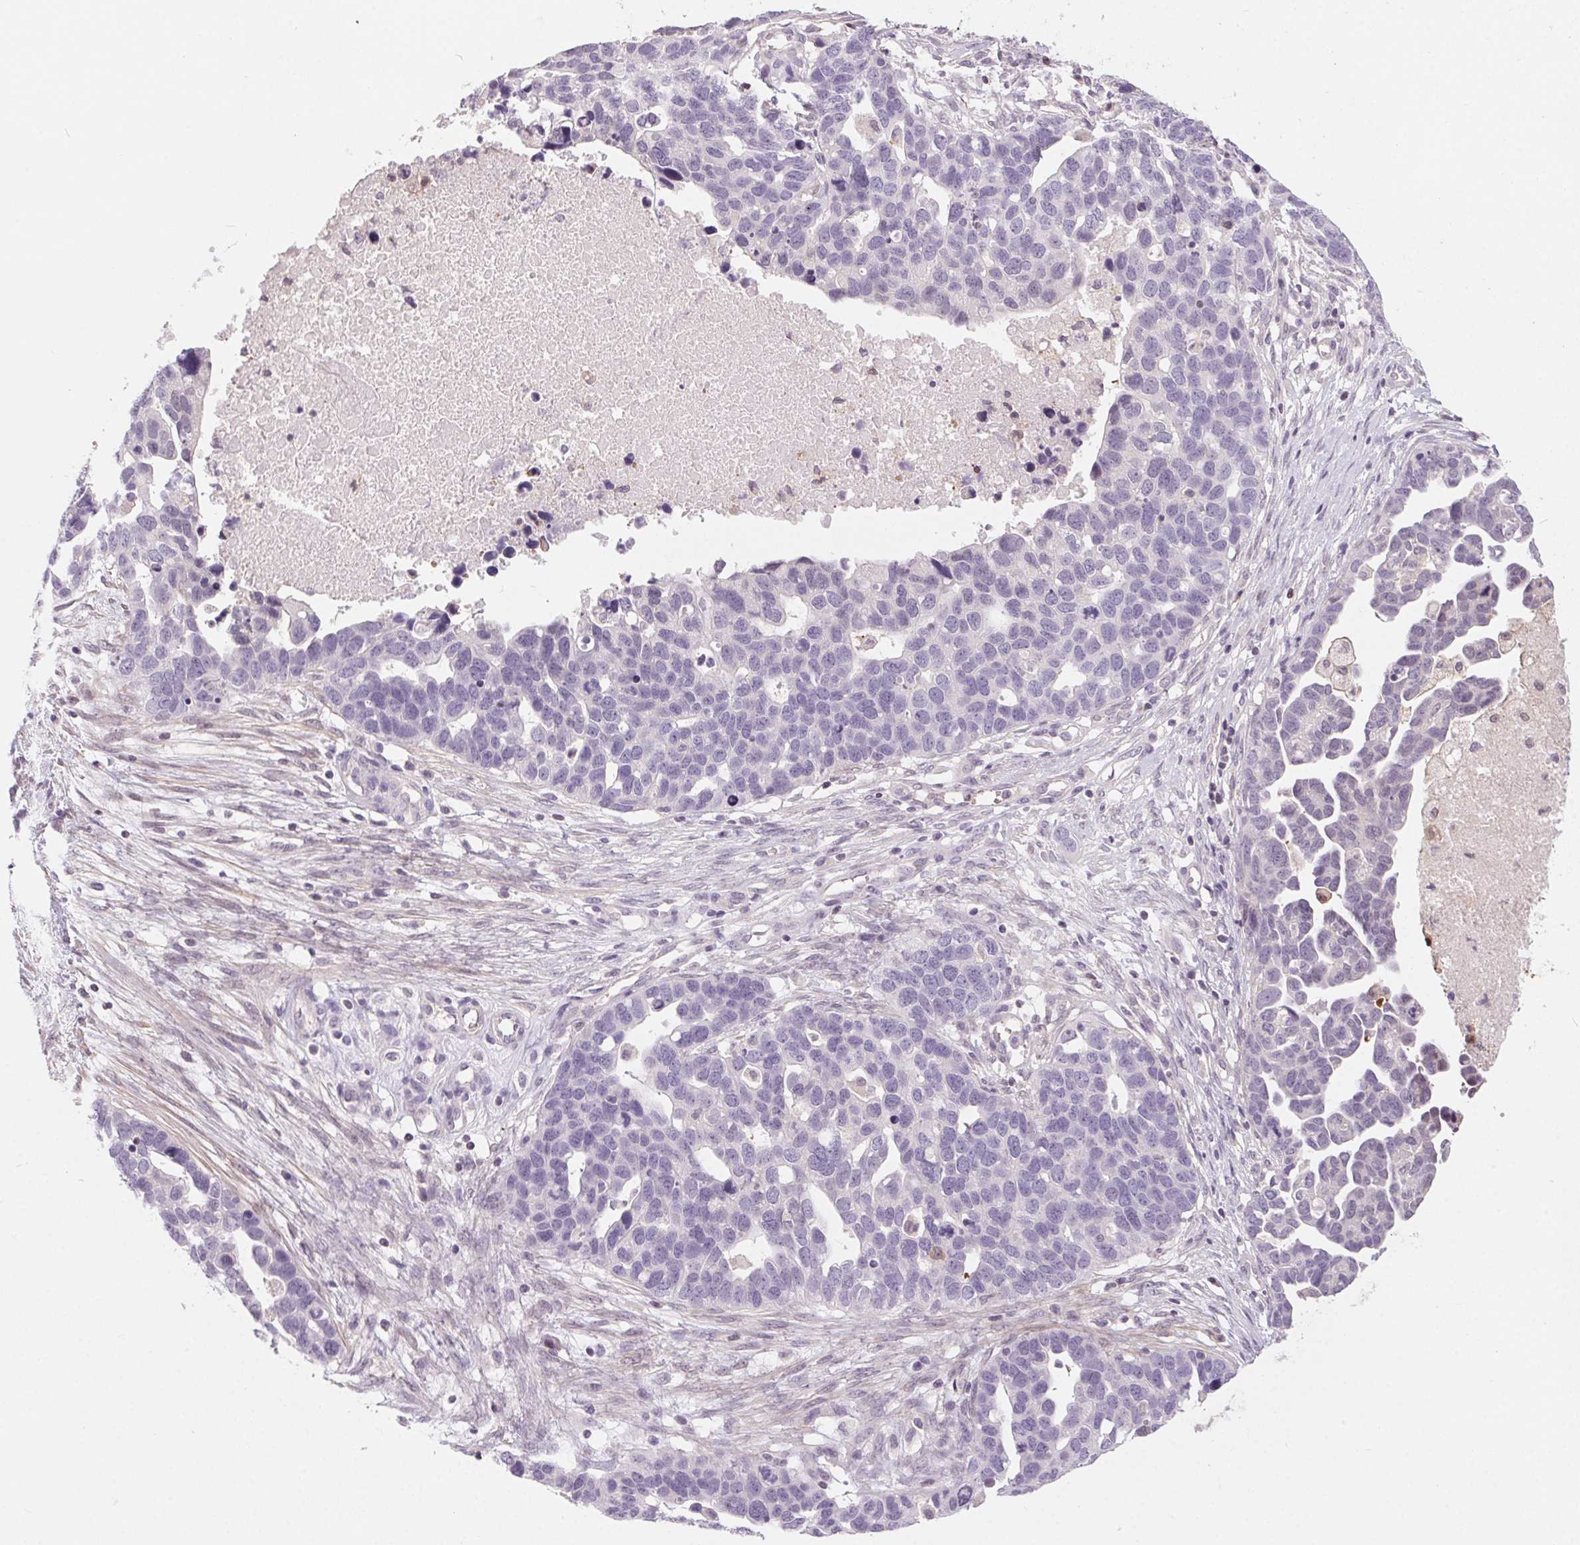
{"staining": {"intensity": "negative", "quantity": "none", "location": "none"}, "tissue": "ovarian cancer", "cell_type": "Tumor cells", "image_type": "cancer", "snomed": [{"axis": "morphology", "description": "Cystadenocarcinoma, serous, NOS"}, {"axis": "topography", "description": "Ovary"}], "caption": "An IHC image of ovarian cancer is shown. There is no staining in tumor cells of ovarian cancer.", "gene": "HHLA2", "patient": {"sex": "female", "age": 54}}